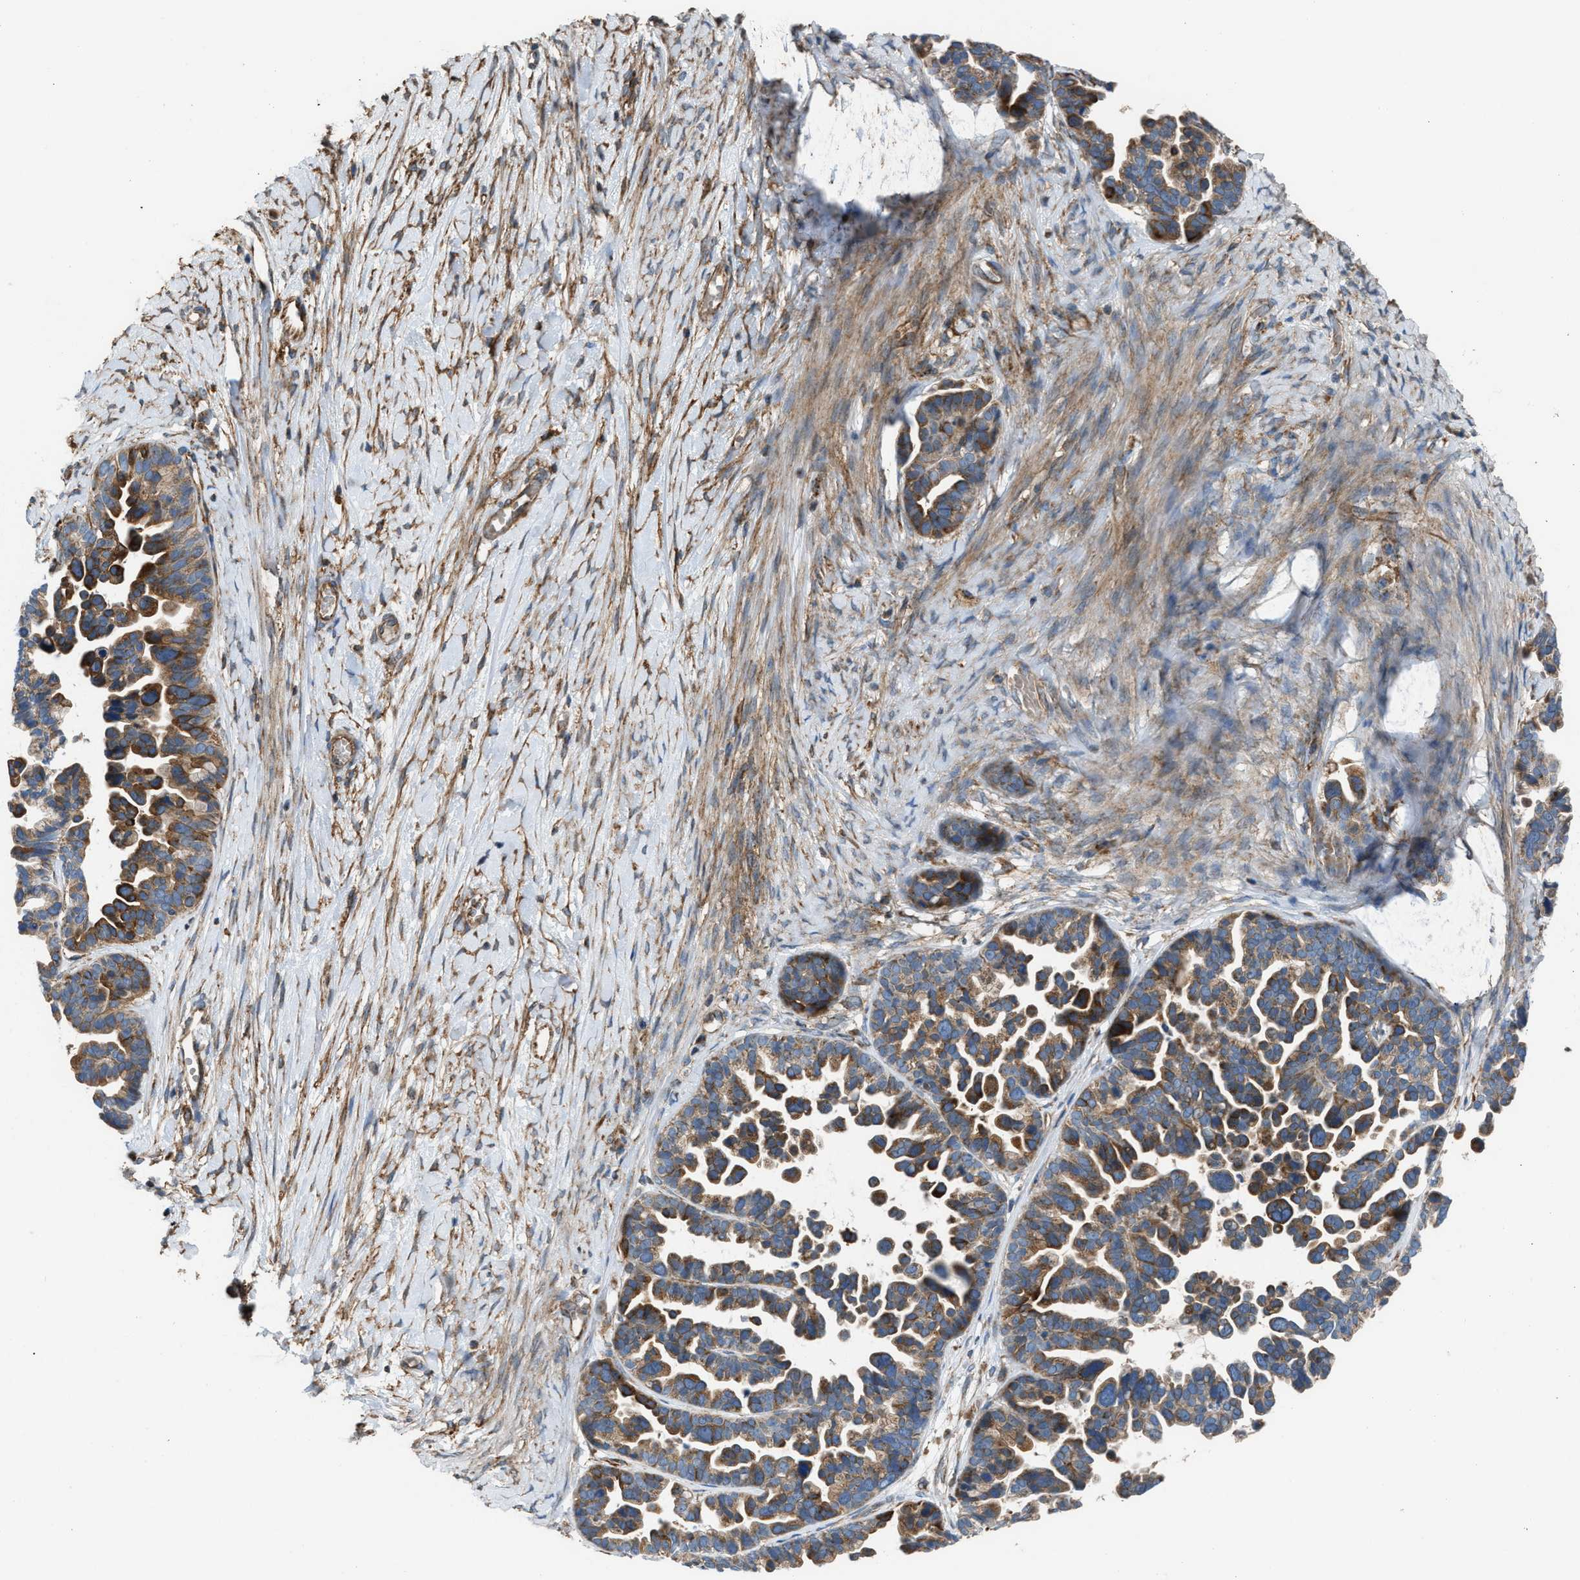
{"staining": {"intensity": "moderate", "quantity": ">75%", "location": "cytoplasmic/membranous"}, "tissue": "ovarian cancer", "cell_type": "Tumor cells", "image_type": "cancer", "snomed": [{"axis": "morphology", "description": "Cystadenocarcinoma, serous, NOS"}, {"axis": "topography", "description": "Ovary"}], "caption": "Ovarian cancer tissue shows moderate cytoplasmic/membranous staining in about >75% of tumor cells (IHC, brightfield microscopy, high magnification).", "gene": "SLC10A3", "patient": {"sex": "female", "age": 56}}